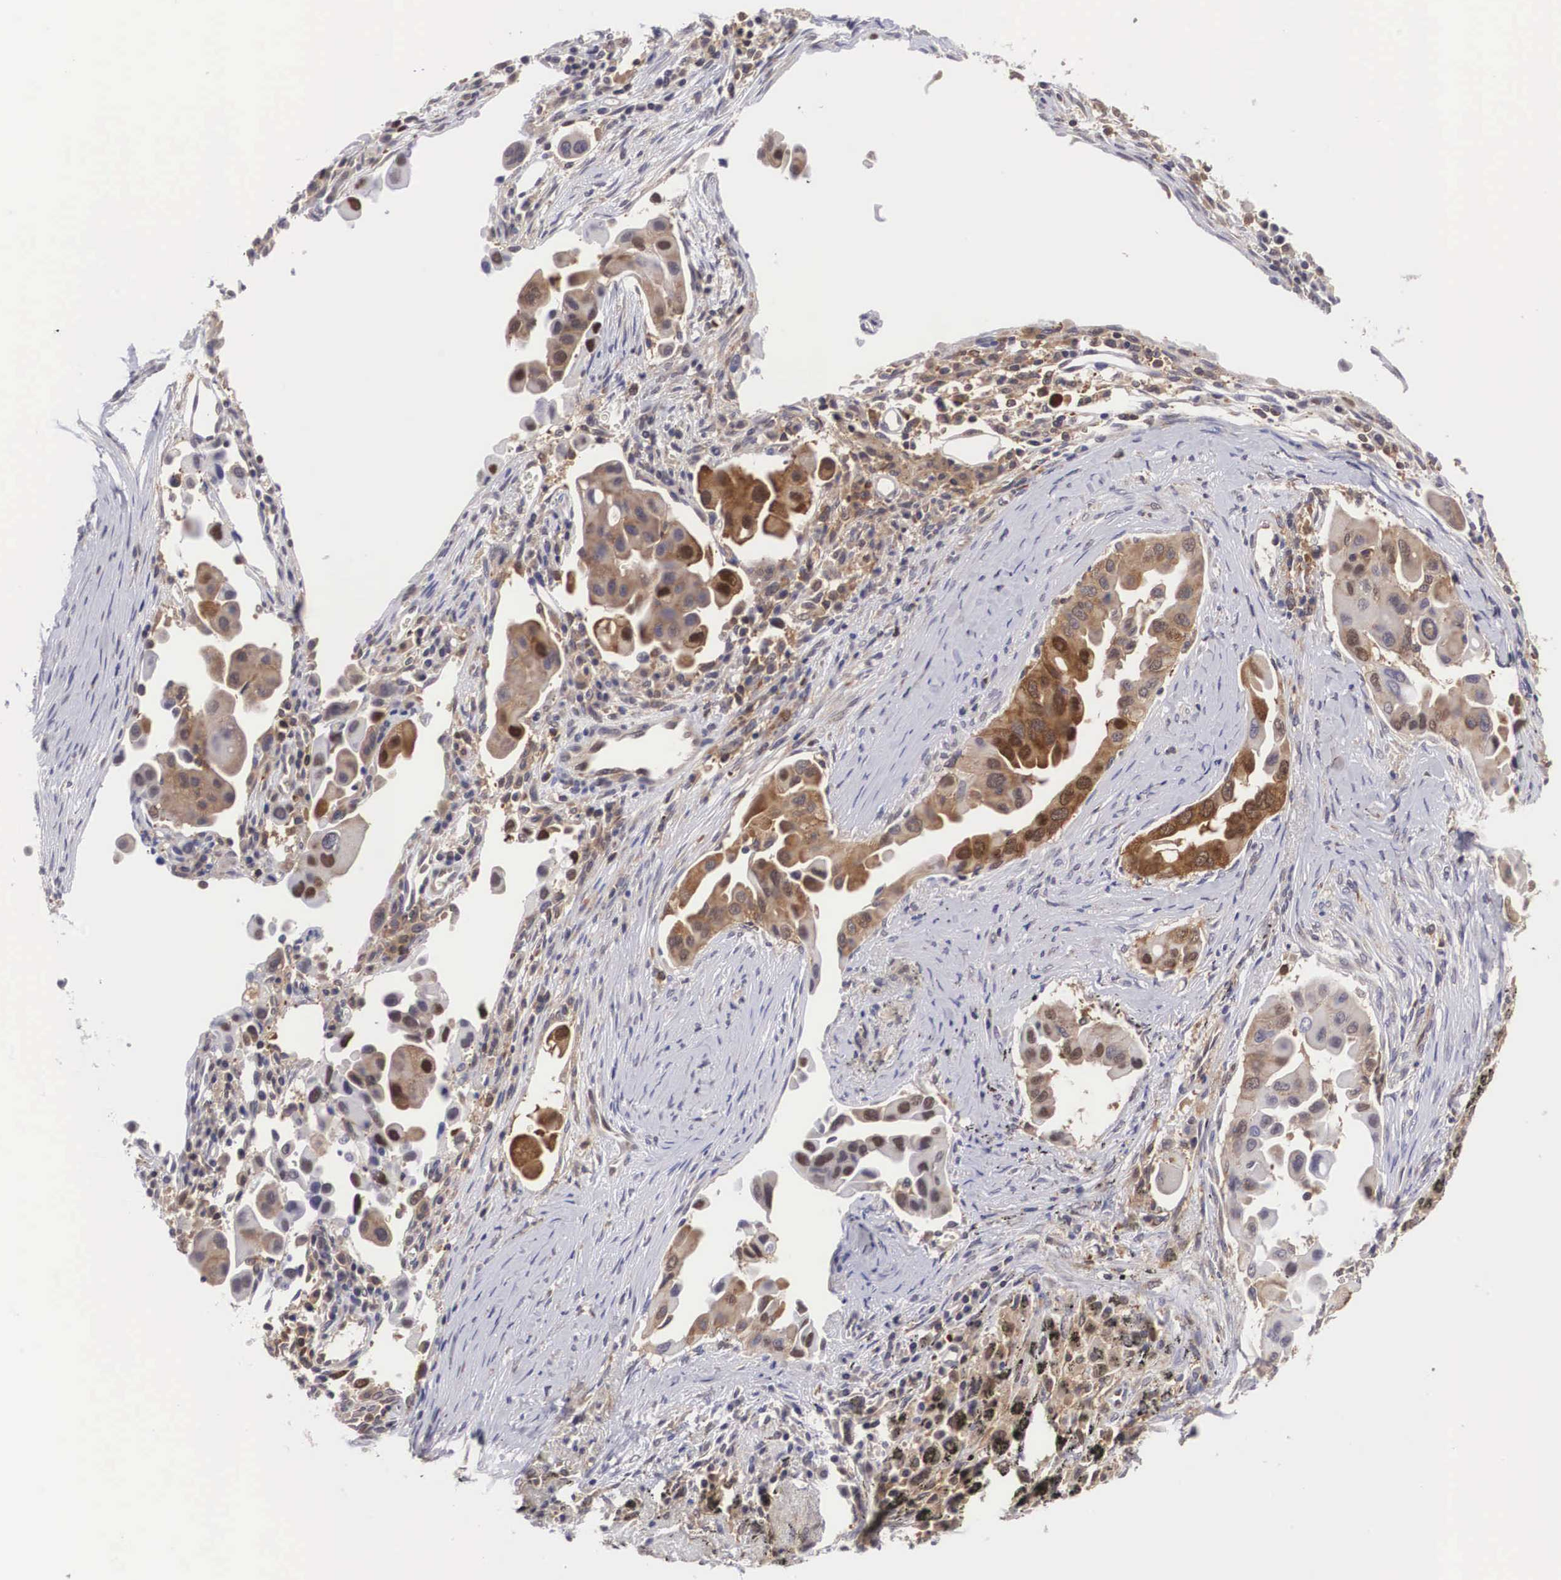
{"staining": {"intensity": "strong", "quantity": ">75%", "location": "cytoplasmic/membranous,nuclear"}, "tissue": "lung cancer", "cell_type": "Tumor cells", "image_type": "cancer", "snomed": [{"axis": "morphology", "description": "Adenocarcinoma, NOS"}, {"axis": "topography", "description": "Lung"}], "caption": "Tumor cells demonstrate high levels of strong cytoplasmic/membranous and nuclear expression in about >75% of cells in human lung adenocarcinoma.", "gene": "ADSL", "patient": {"sex": "male", "age": 68}}